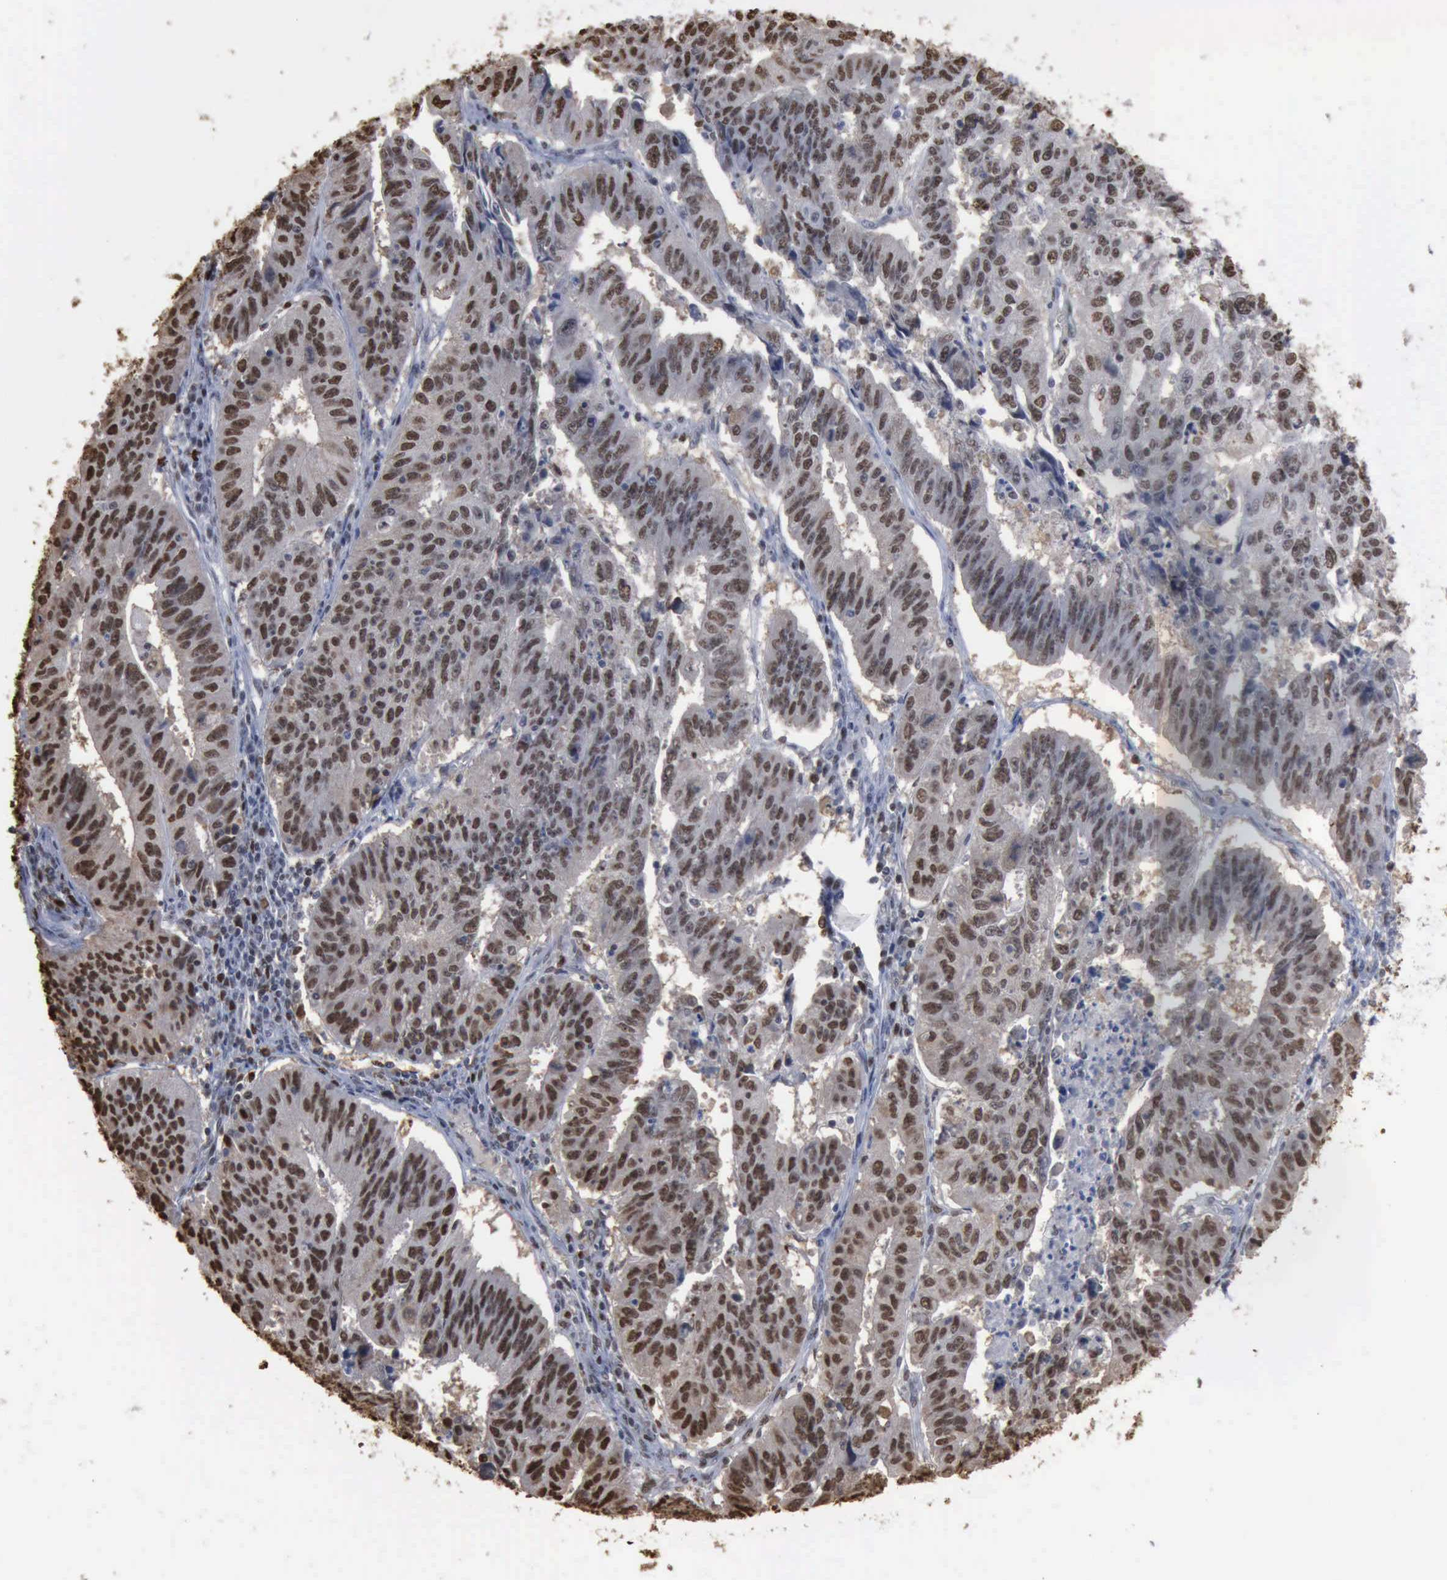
{"staining": {"intensity": "moderate", "quantity": ">75%", "location": "nuclear"}, "tissue": "endometrial cancer", "cell_type": "Tumor cells", "image_type": "cancer", "snomed": [{"axis": "morphology", "description": "Adenocarcinoma, NOS"}, {"axis": "topography", "description": "Endometrium"}], "caption": "Immunohistochemical staining of human endometrial adenocarcinoma displays medium levels of moderate nuclear positivity in approximately >75% of tumor cells.", "gene": "PCNA", "patient": {"sex": "female", "age": 42}}